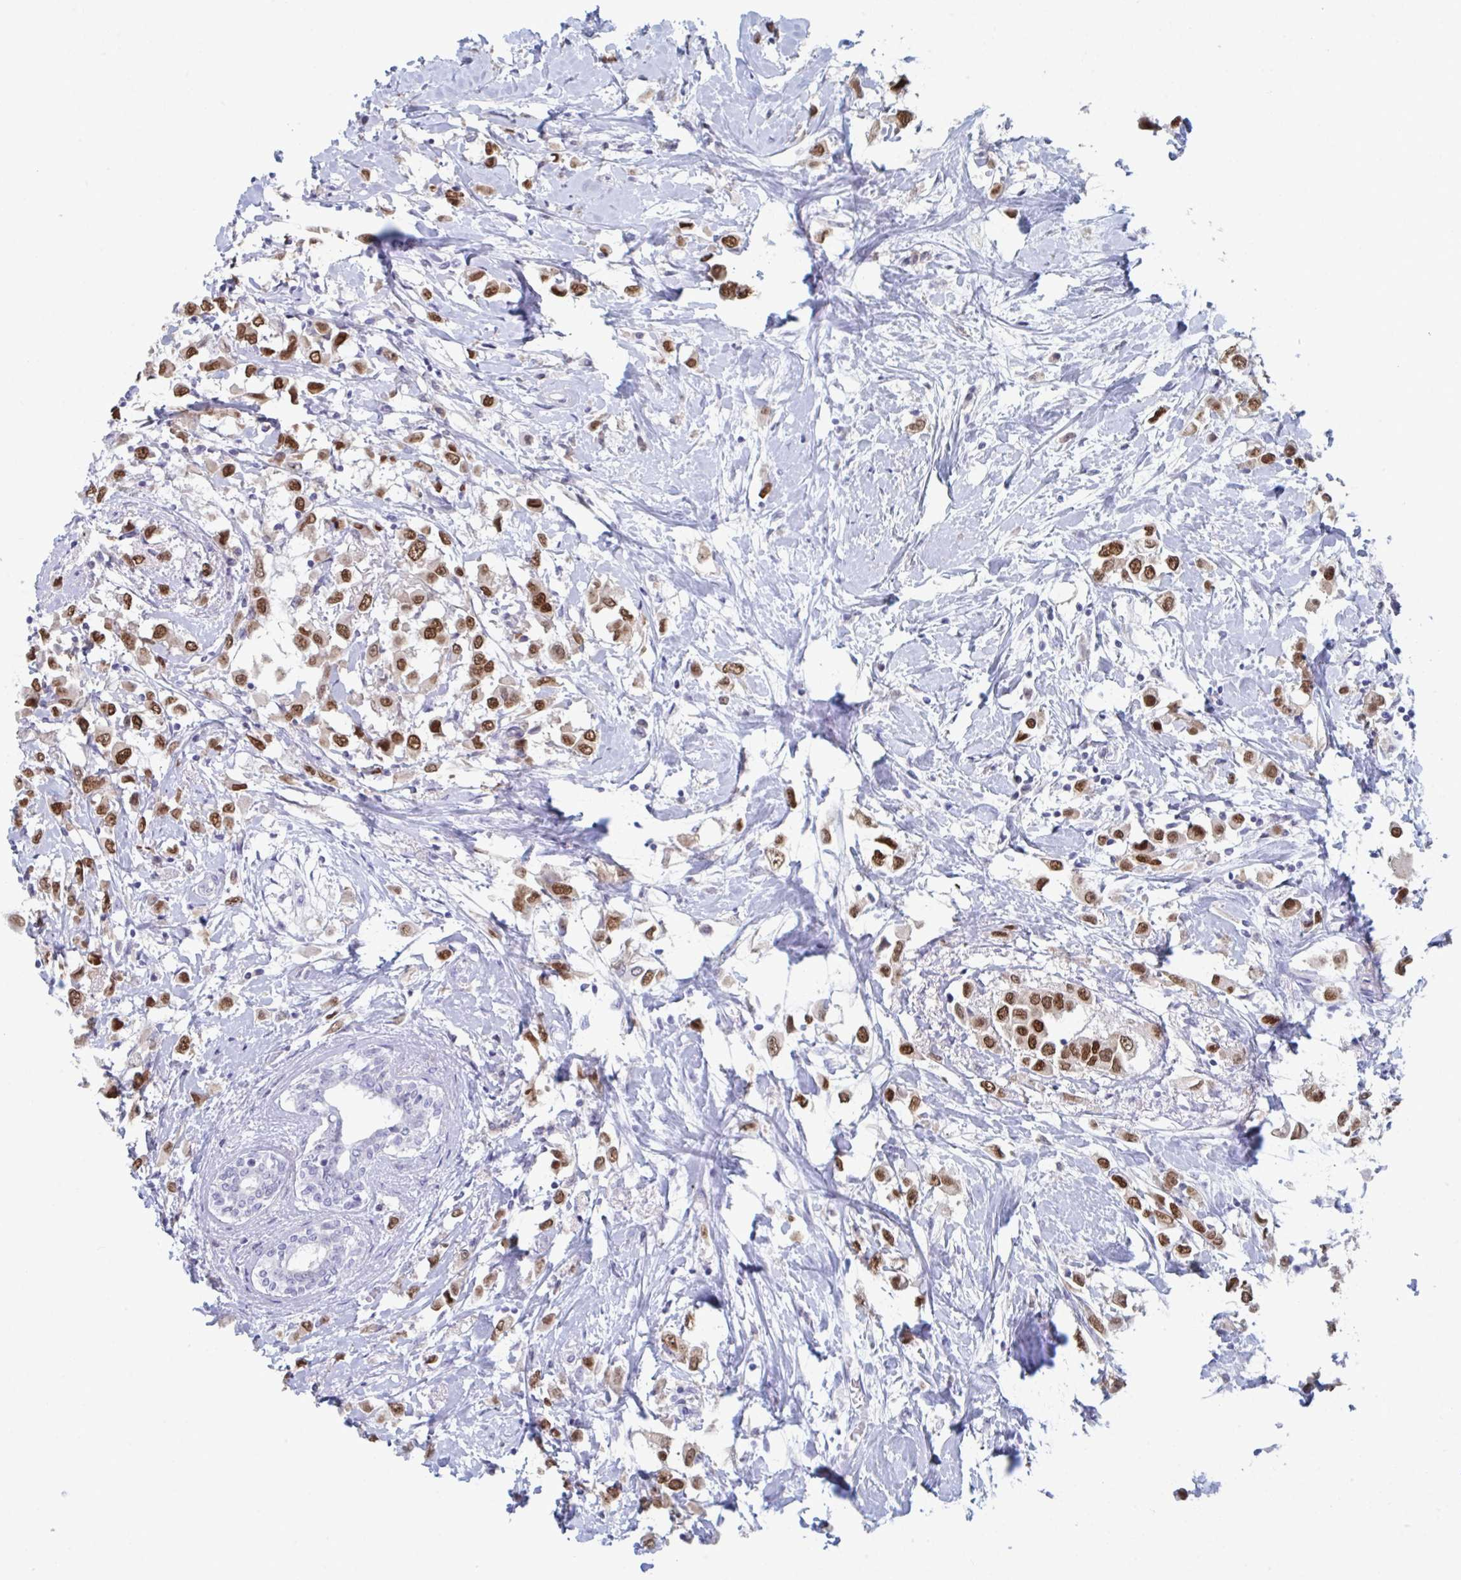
{"staining": {"intensity": "strong", "quantity": ">75%", "location": "nuclear"}, "tissue": "breast cancer", "cell_type": "Tumor cells", "image_type": "cancer", "snomed": [{"axis": "morphology", "description": "Duct carcinoma"}, {"axis": "topography", "description": "Breast"}], "caption": "Tumor cells reveal high levels of strong nuclear staining in approximately >75% of cells in human breast cancer (invasive ductal carcinoma).", "gene": "FOXA1", "patient": {"sex": "female", "age": 61}}